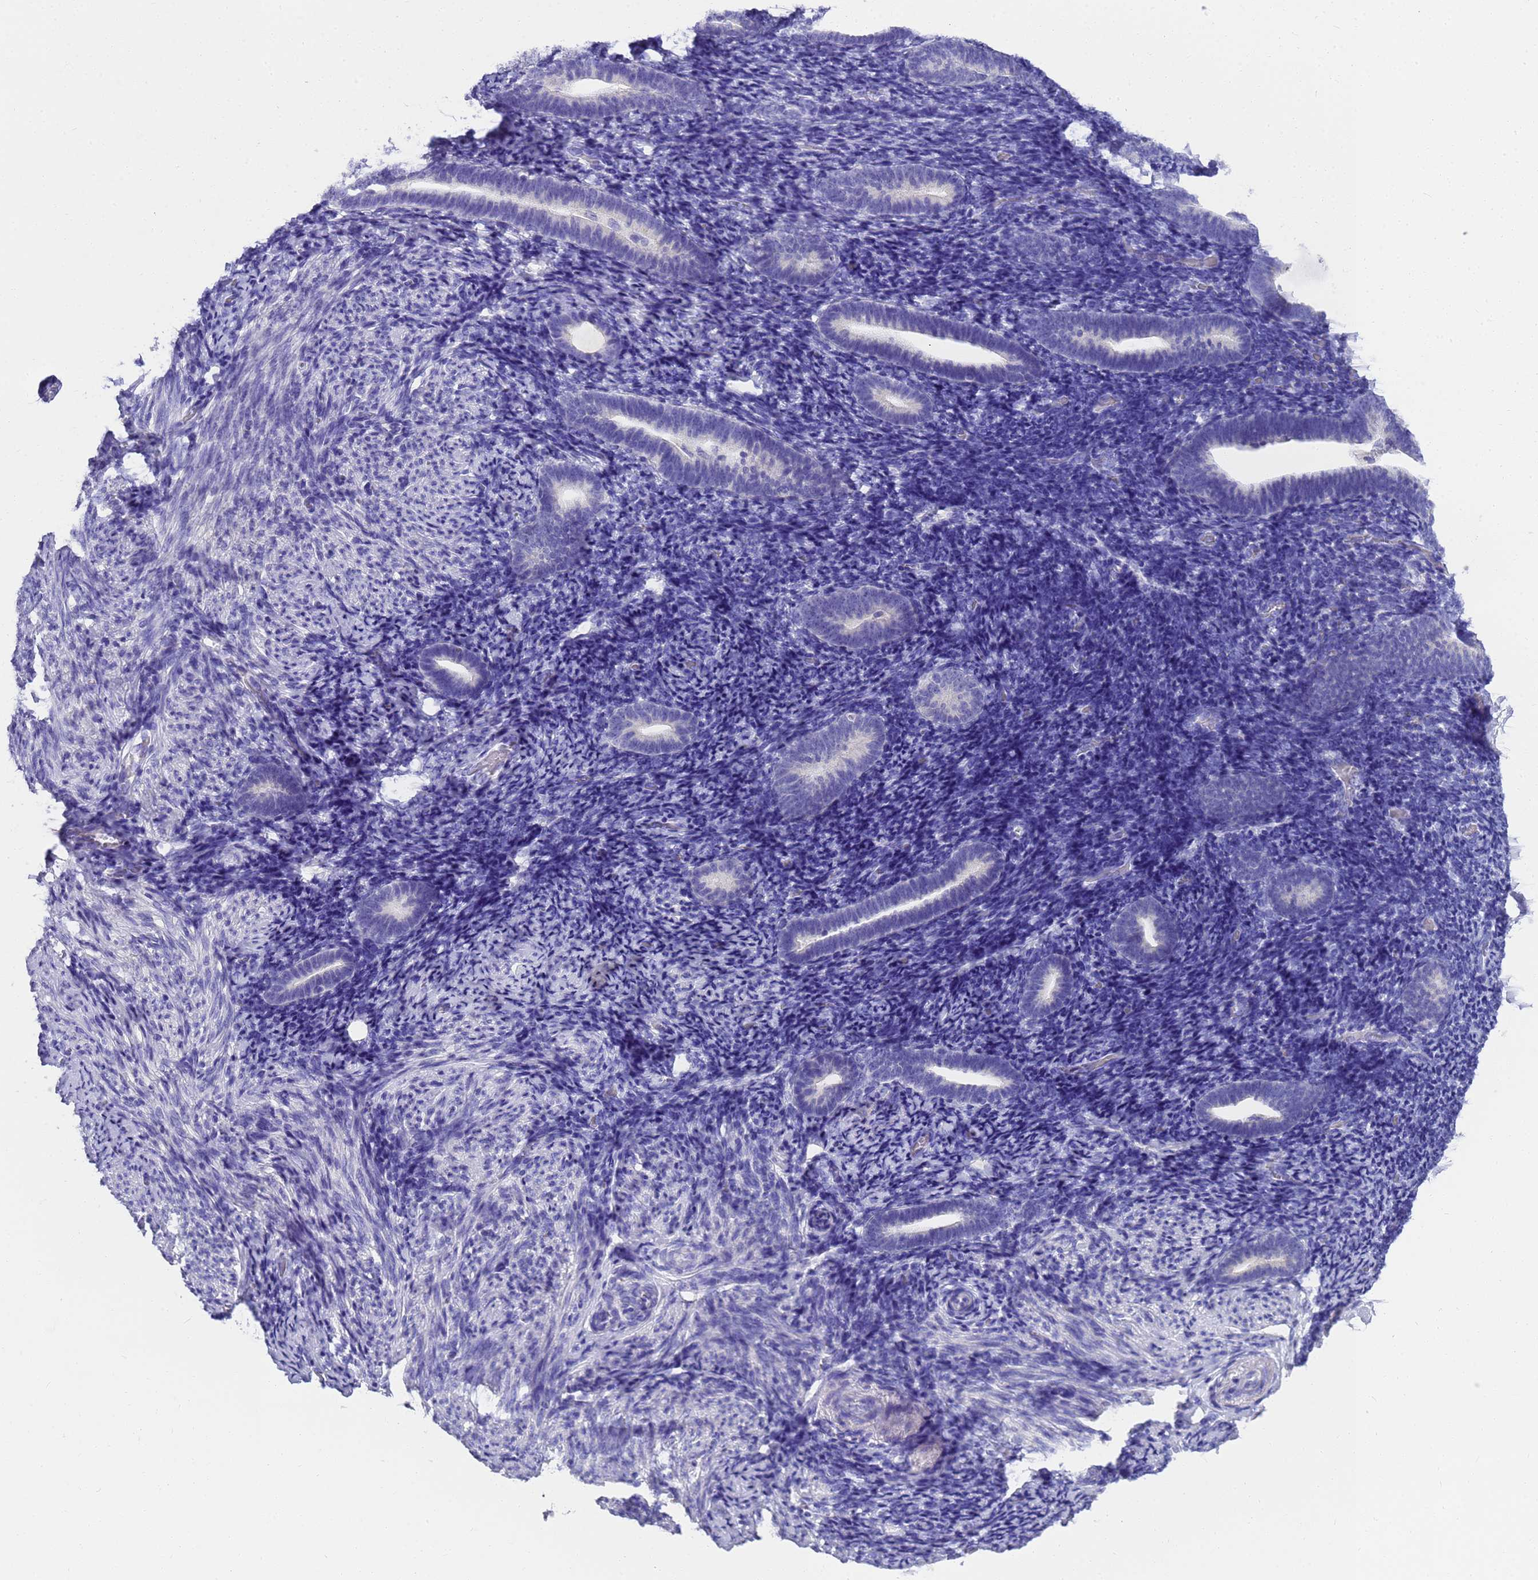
{"staining": {"intensity": "negative", "quantity": "none", "location": "none"}, "tissue": "endometrium", "cell_type": "Cells in endometrial stroma", "image_type": "normal", "snomed": [{"axis": "morphology", "description": "Normal tissue, NOS"}, {"axis": "topography", "description": "Endometrium"}], "caption": "Immunohistochemical staining of normal human endometrium exhibits no significant expression in cells in endometrial stroma.", "gene": "MS4A13", "patient": {"sex": "female", "age": 51}}